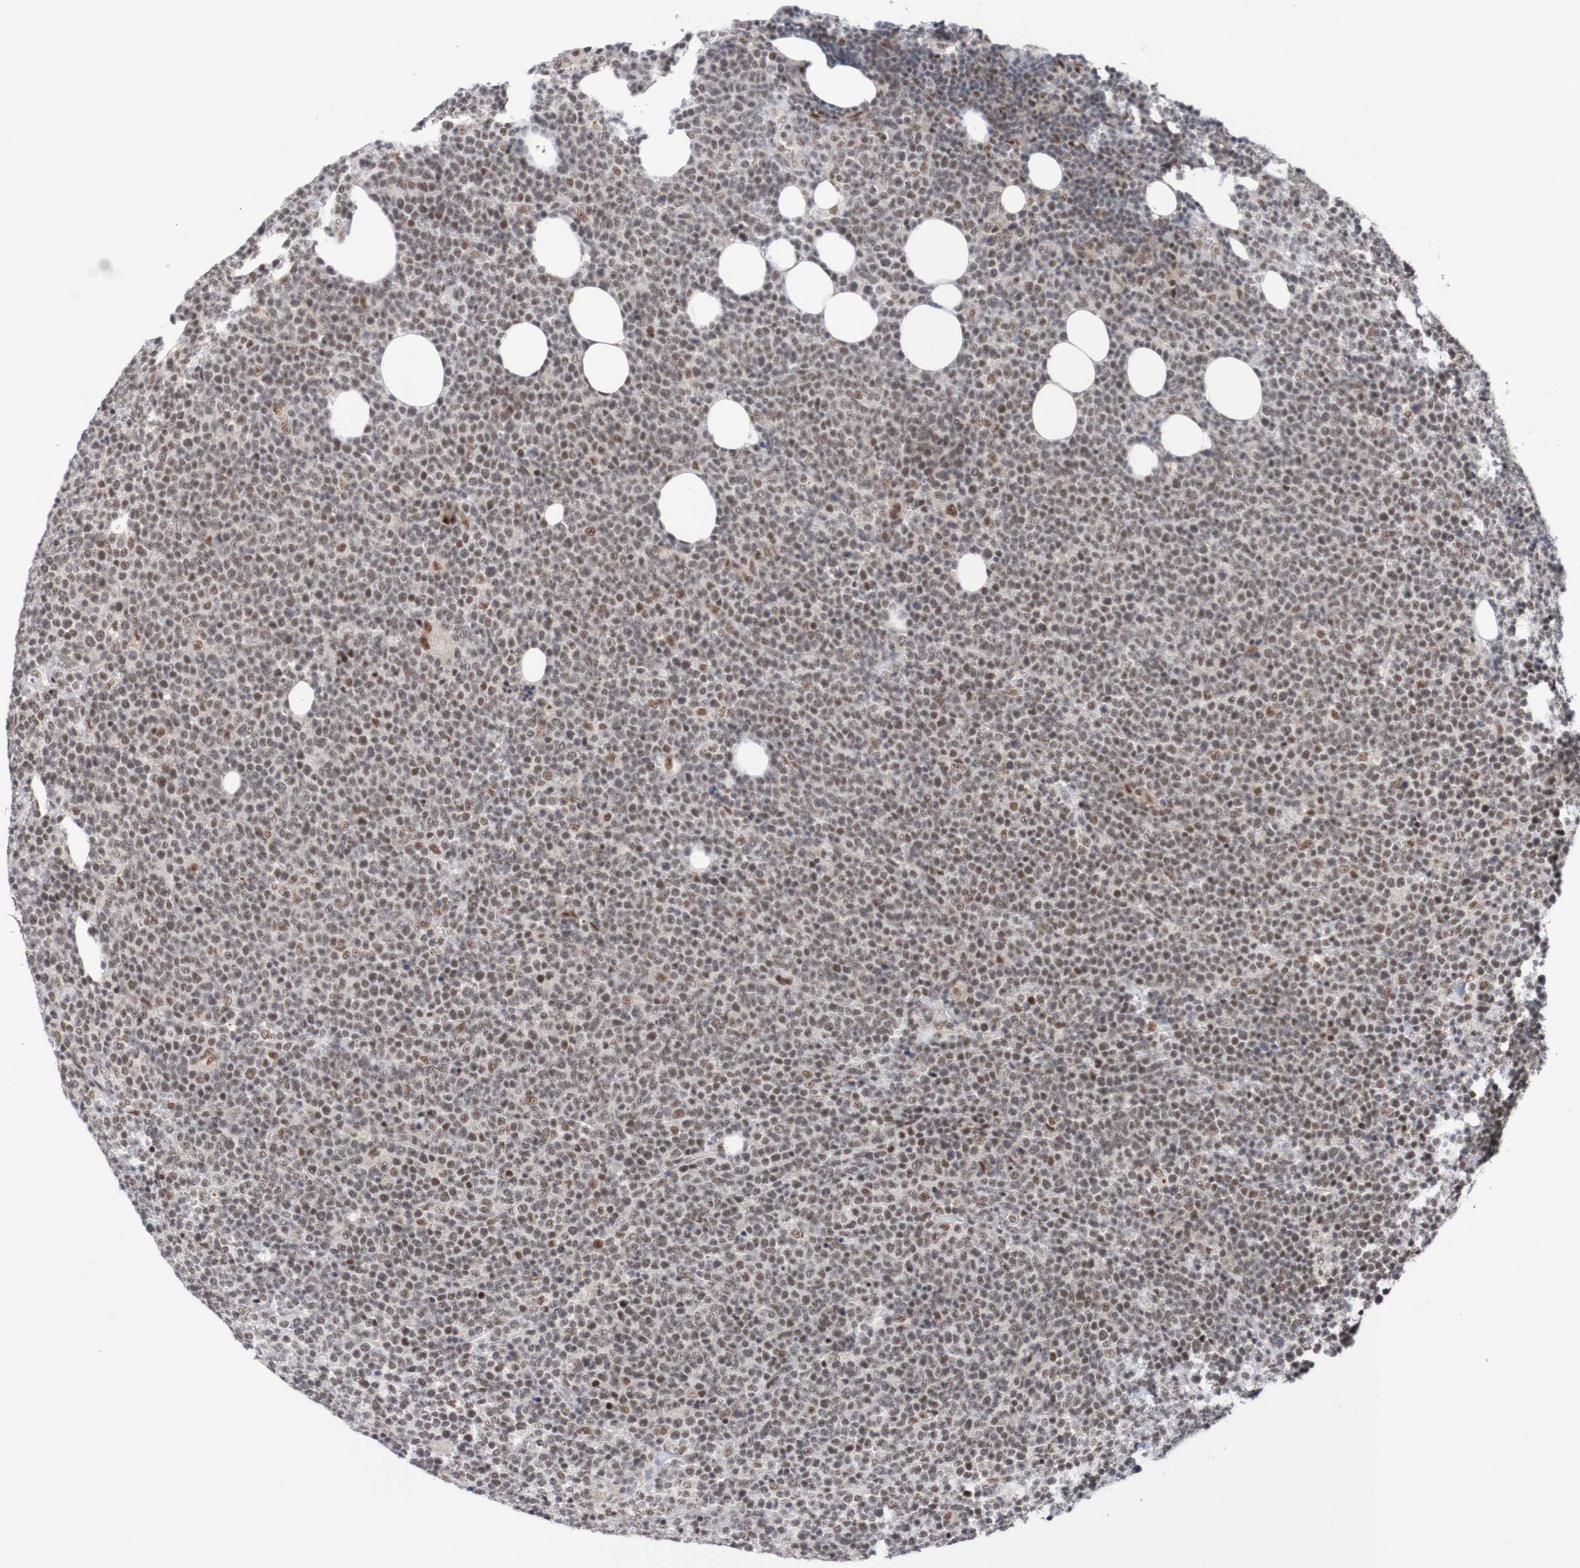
{"staining": {"intensity": "moderate", "quantity": ">75%", "location": "nuclear"}, "tissue": "lymphoma", "cell_type": "Tumor cells", "image_type": "cancer", "snomed": [{"axis": "morphology", "description": "Malignant lymphoma, non-Hodgkin's type, High grade"}, {"axis": "topography", "description": "Lymph node"}], "caption": "A brown stain labels moderate nuclear staining of a protein in high-grade malignant lymphoma, non-Hodgkin's type tumor cells.", "gene": "CDC5L", "patient": {"sex": "male", "age": 61}}